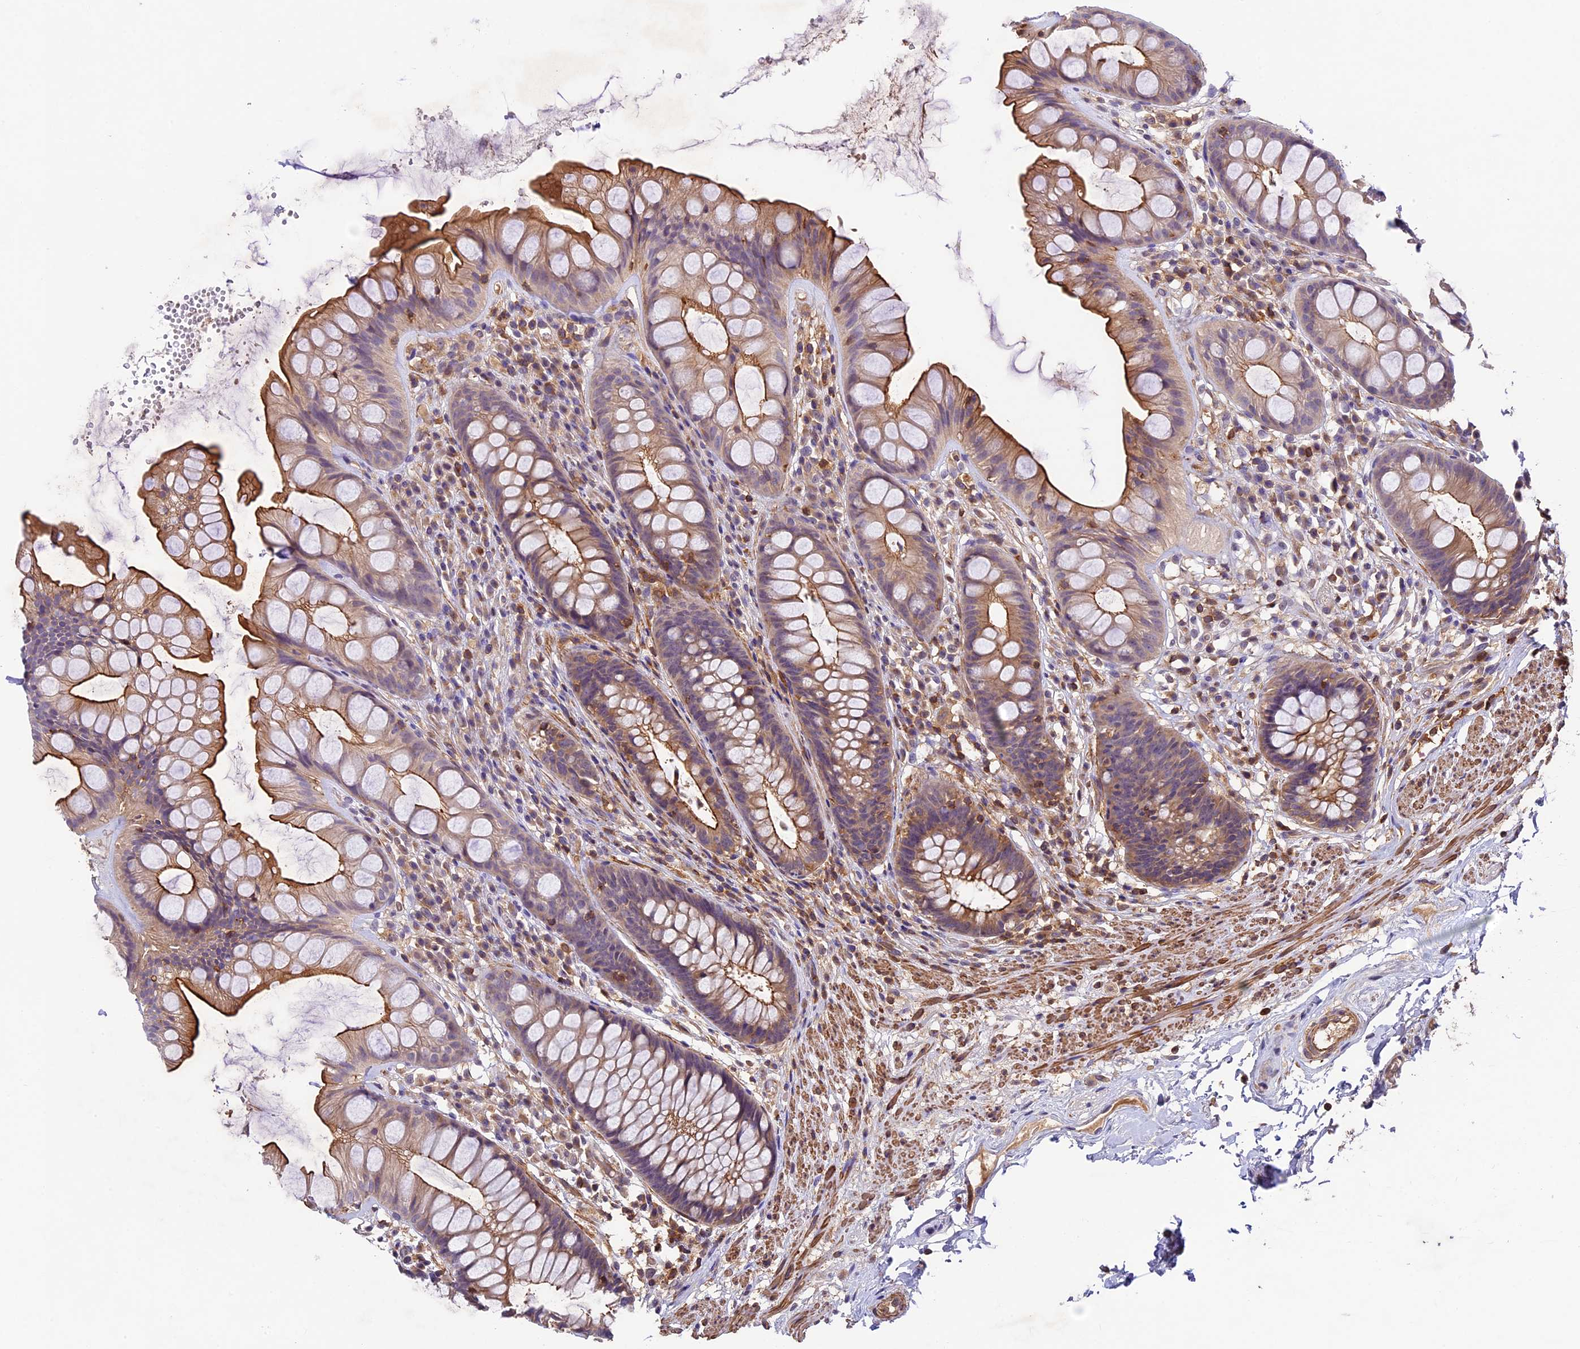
{"staining": {"intensity": "strong", "quantity": "25%-75%", "location": "cytoplasmic/membranous"}, "tissue": "rectum", "cell_type": "Glandular cells", "image_type": "normal", "snomed": [{"axis": "morphology", "description": "Normal tissue, NOS"}, {"axis": "topography", "description": "Rectum"}], "caption": "Human rectum stained with a protein marker displays strong staining in glandular cells.", "gene": "TBC1D1", "patient": {"sex": "male", "age": 74}}